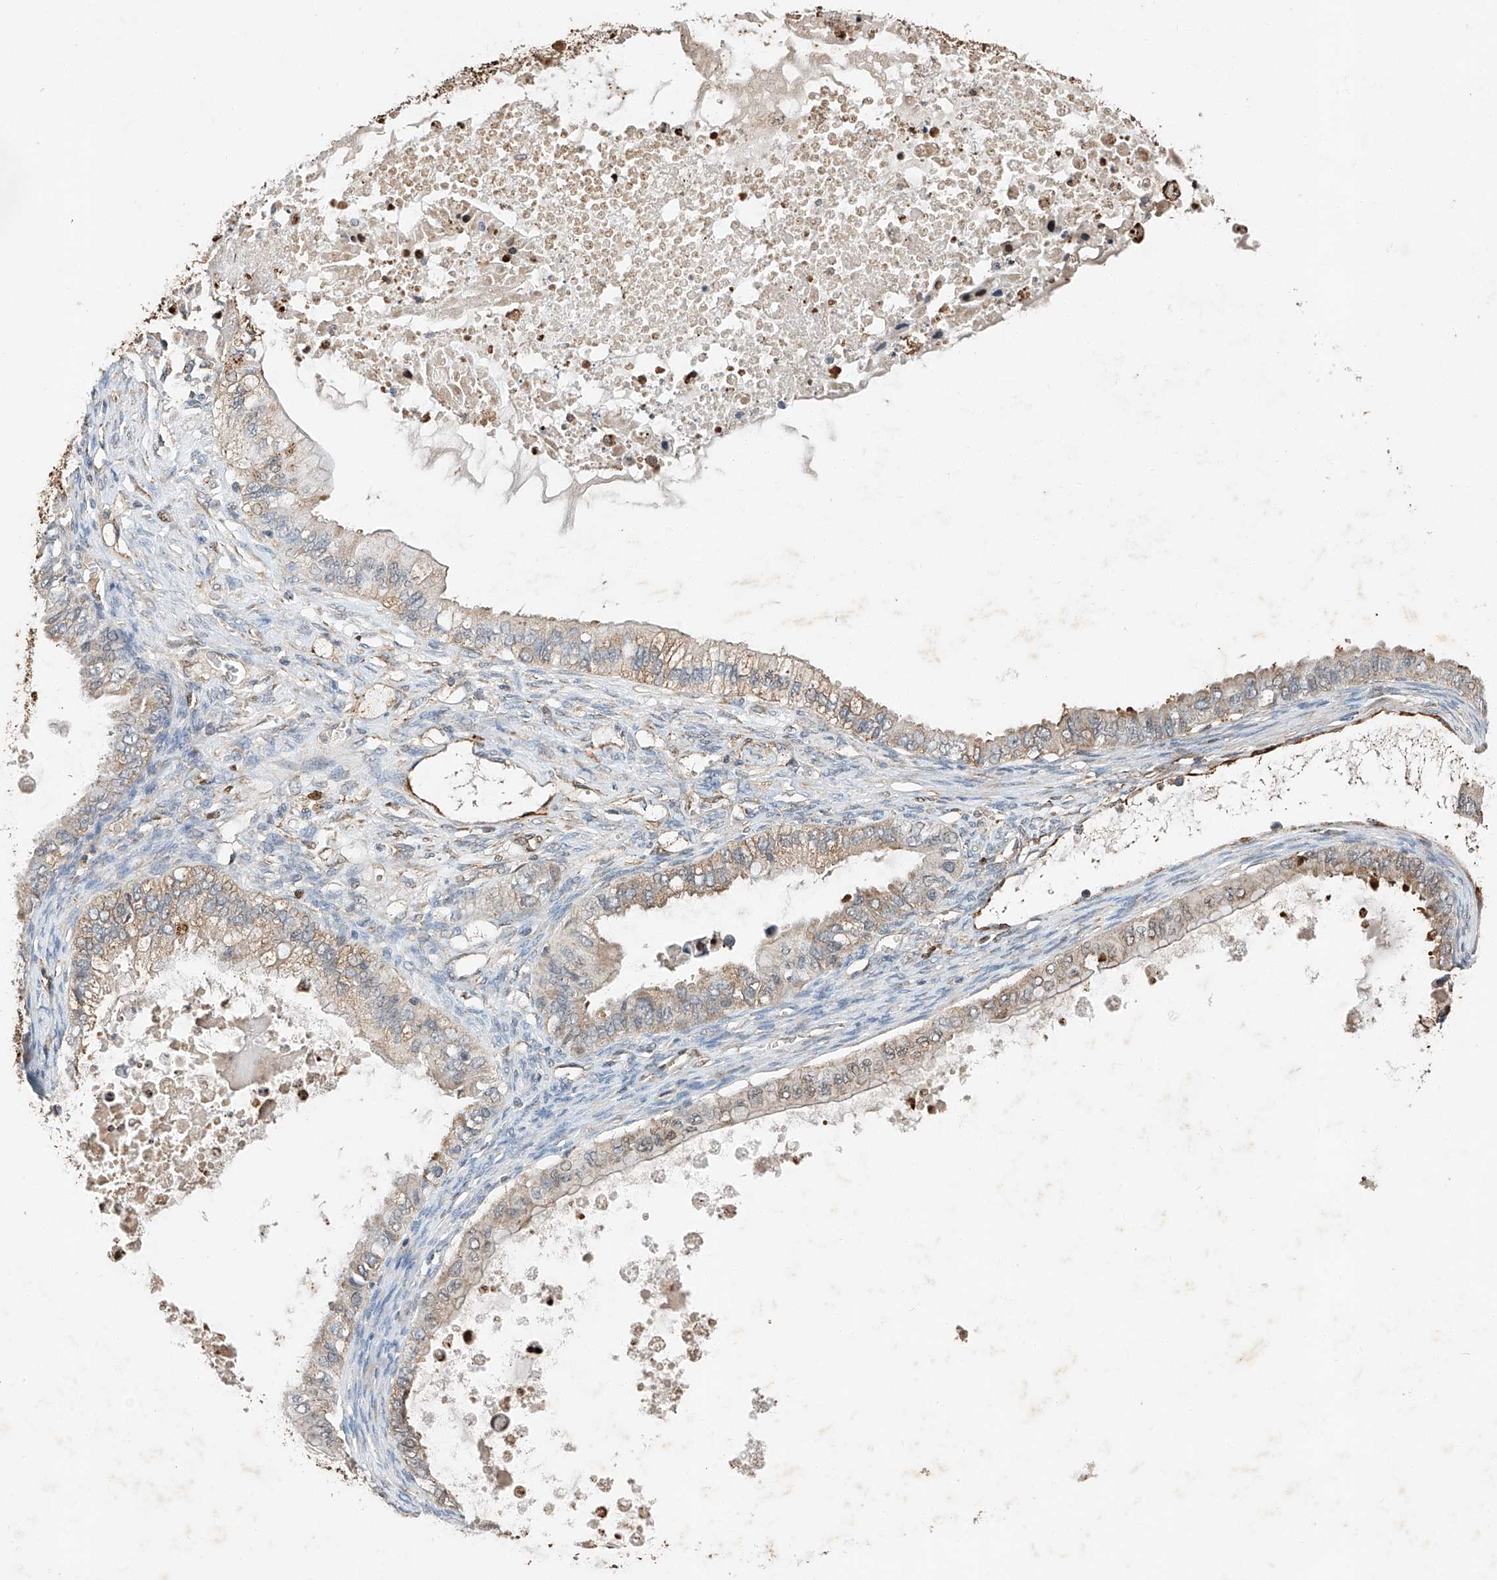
{"staining": {"intensity": "weak", "quantity": "25%-75%", "location": "cytoplasmic/membranous"}, "tissue": "ovarian cancer", "cell_type": "Tumor cells", "image_type": "cancer", "snomed": [{"axis": "morphology", "description": "Cystadenocarcinoma, mucinous, NOS"}, {"axis": "topography", "description": "Ovary"}], "caption": "This histopathology image reveals IHC staining of ovarian cancer (mucinous cystadenocarcinoma), with low weak cytoplasmic/membranous positivity in approximately 25%-75% of tumor cells.", "gene": "CTDP1", "patient": {"sex": "female", "age": 80}}